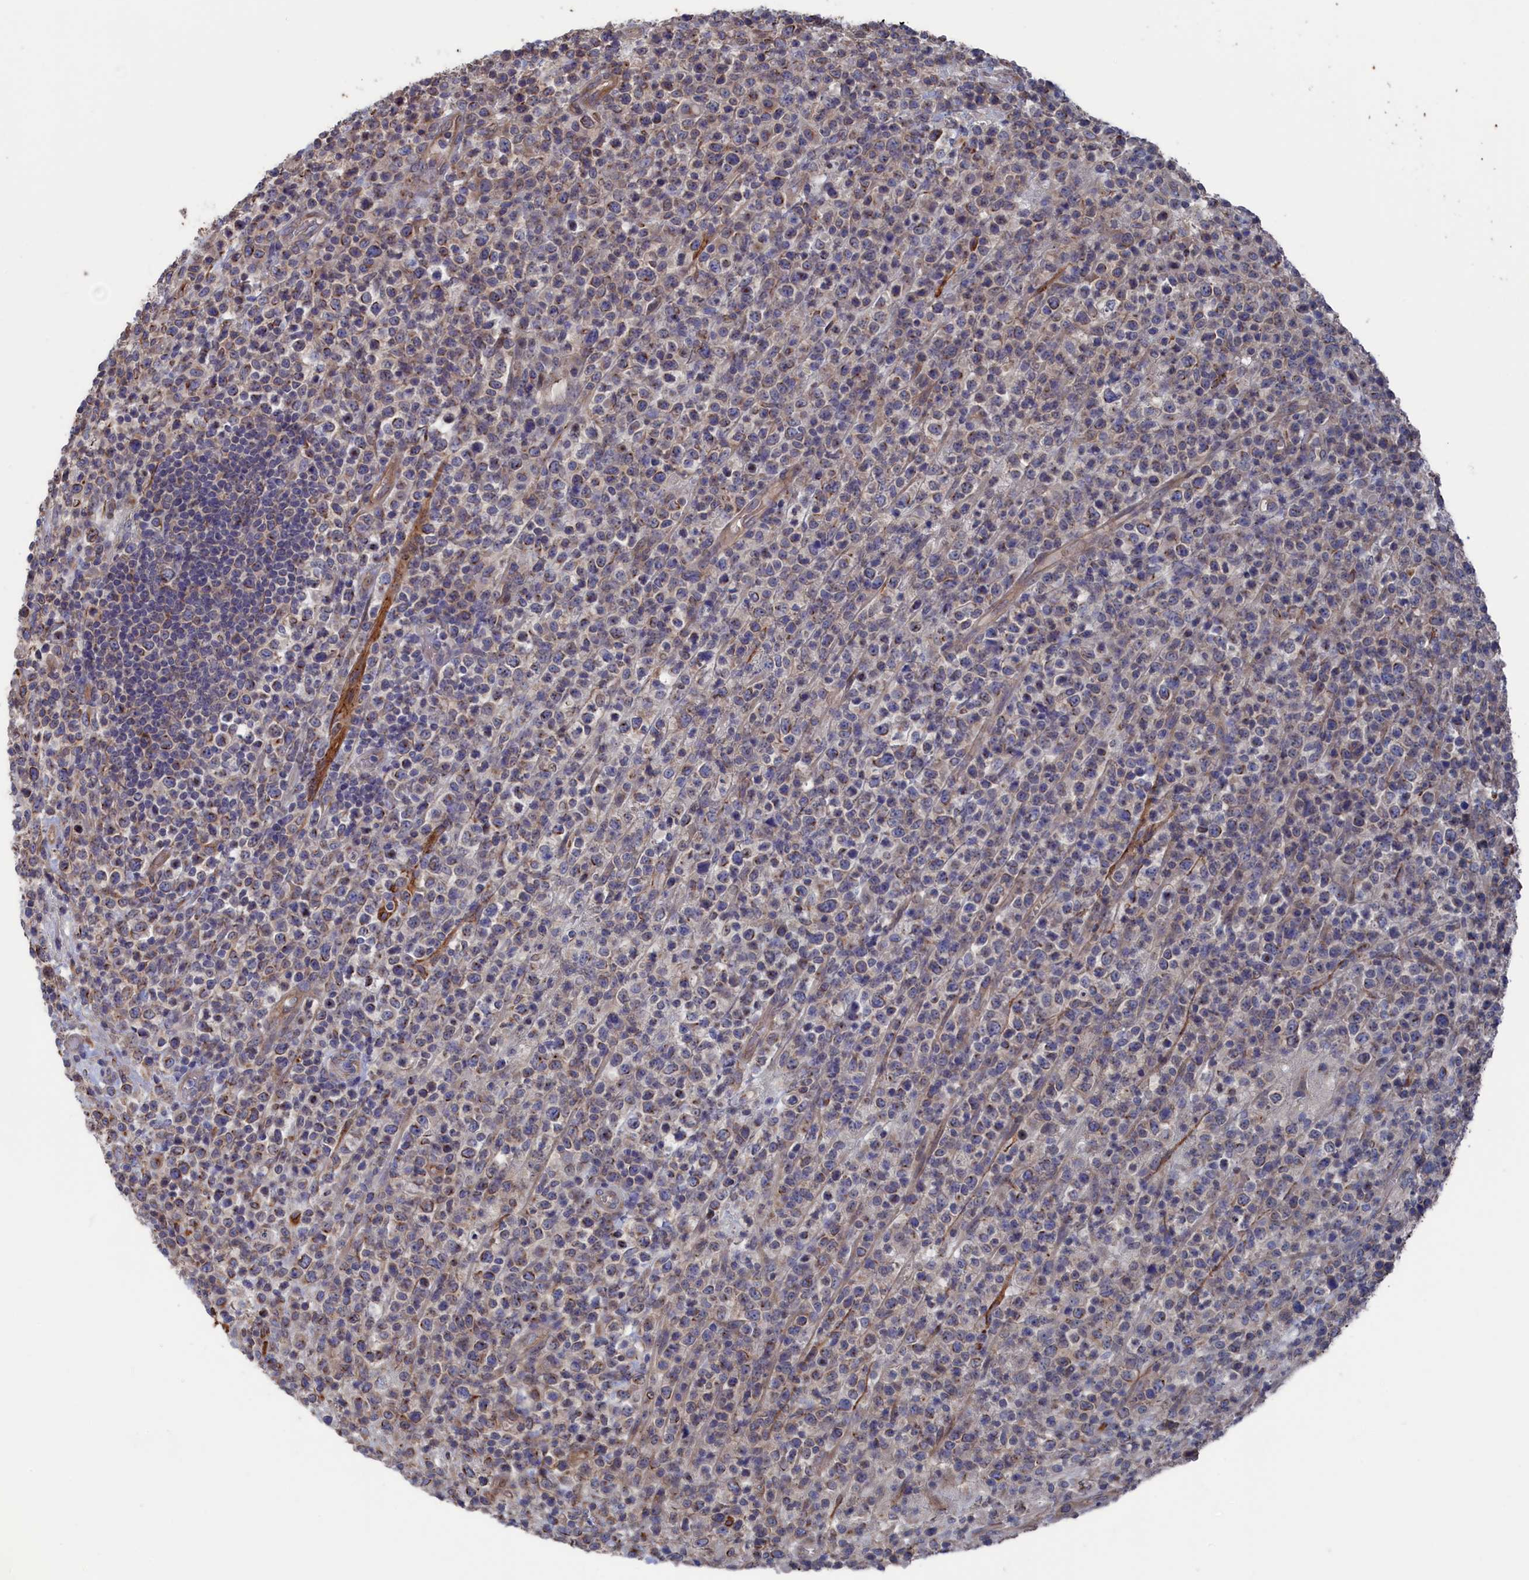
{"staining": {"intensity": "weak", "quantity": "<25%", "location": "cytoplasmic/membranous"}, "tissue": "lymphoma", "cell_type": "Tumor cells", "image_type": "cancer", "snomed": [{"axis": "morphology", "description": "Malignant lymphoma, non-Hodgkin's type, High grade"}, {"axis": "topography", "description": "Colon"}], "caption": "A photomicrograph of human lymphoma is negative for staining in tumor cells.", "gene": "NUTF2", "patient": {"sex": "female", "age": 53}}